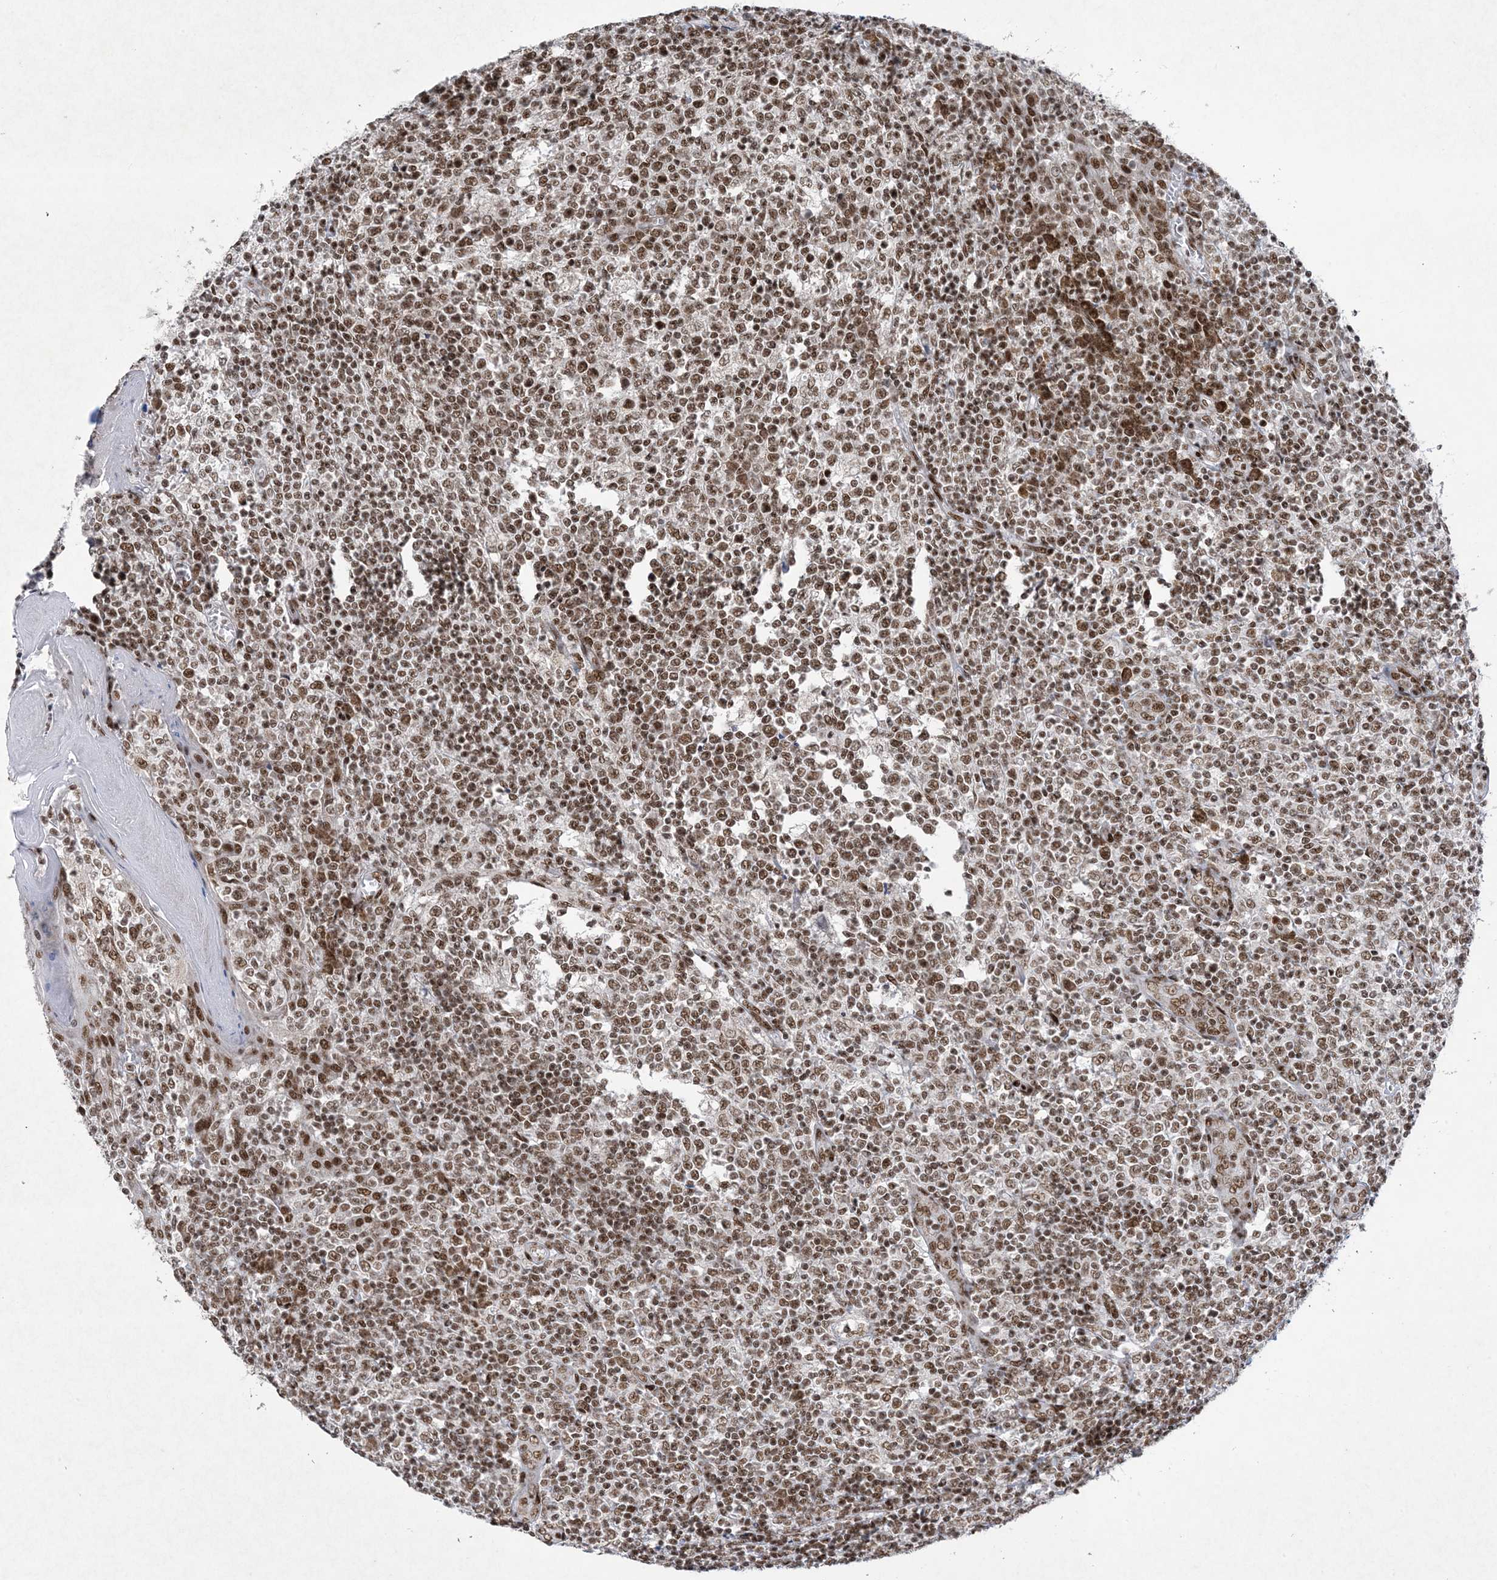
{"staining": {"intensity": "moderate", "quantity": ">75%", "location": "nuclear"}, "tissue": "tonsil", "cell_type": "Germinal center cells", "image_type": "normal", "snomed": [{"axis": "morphology", "description": "Normal tissue, NOS"}, {"axis": "topography", "description": "Tonsil"}], "caption": "Unremarkable tonsil exhibits moderate nuclear expression in about >75% of germinal center cells, visualized by immunohistochemistry.", "gene": "PKNOX2", "patient": {"sex": "female", "age": 19}}